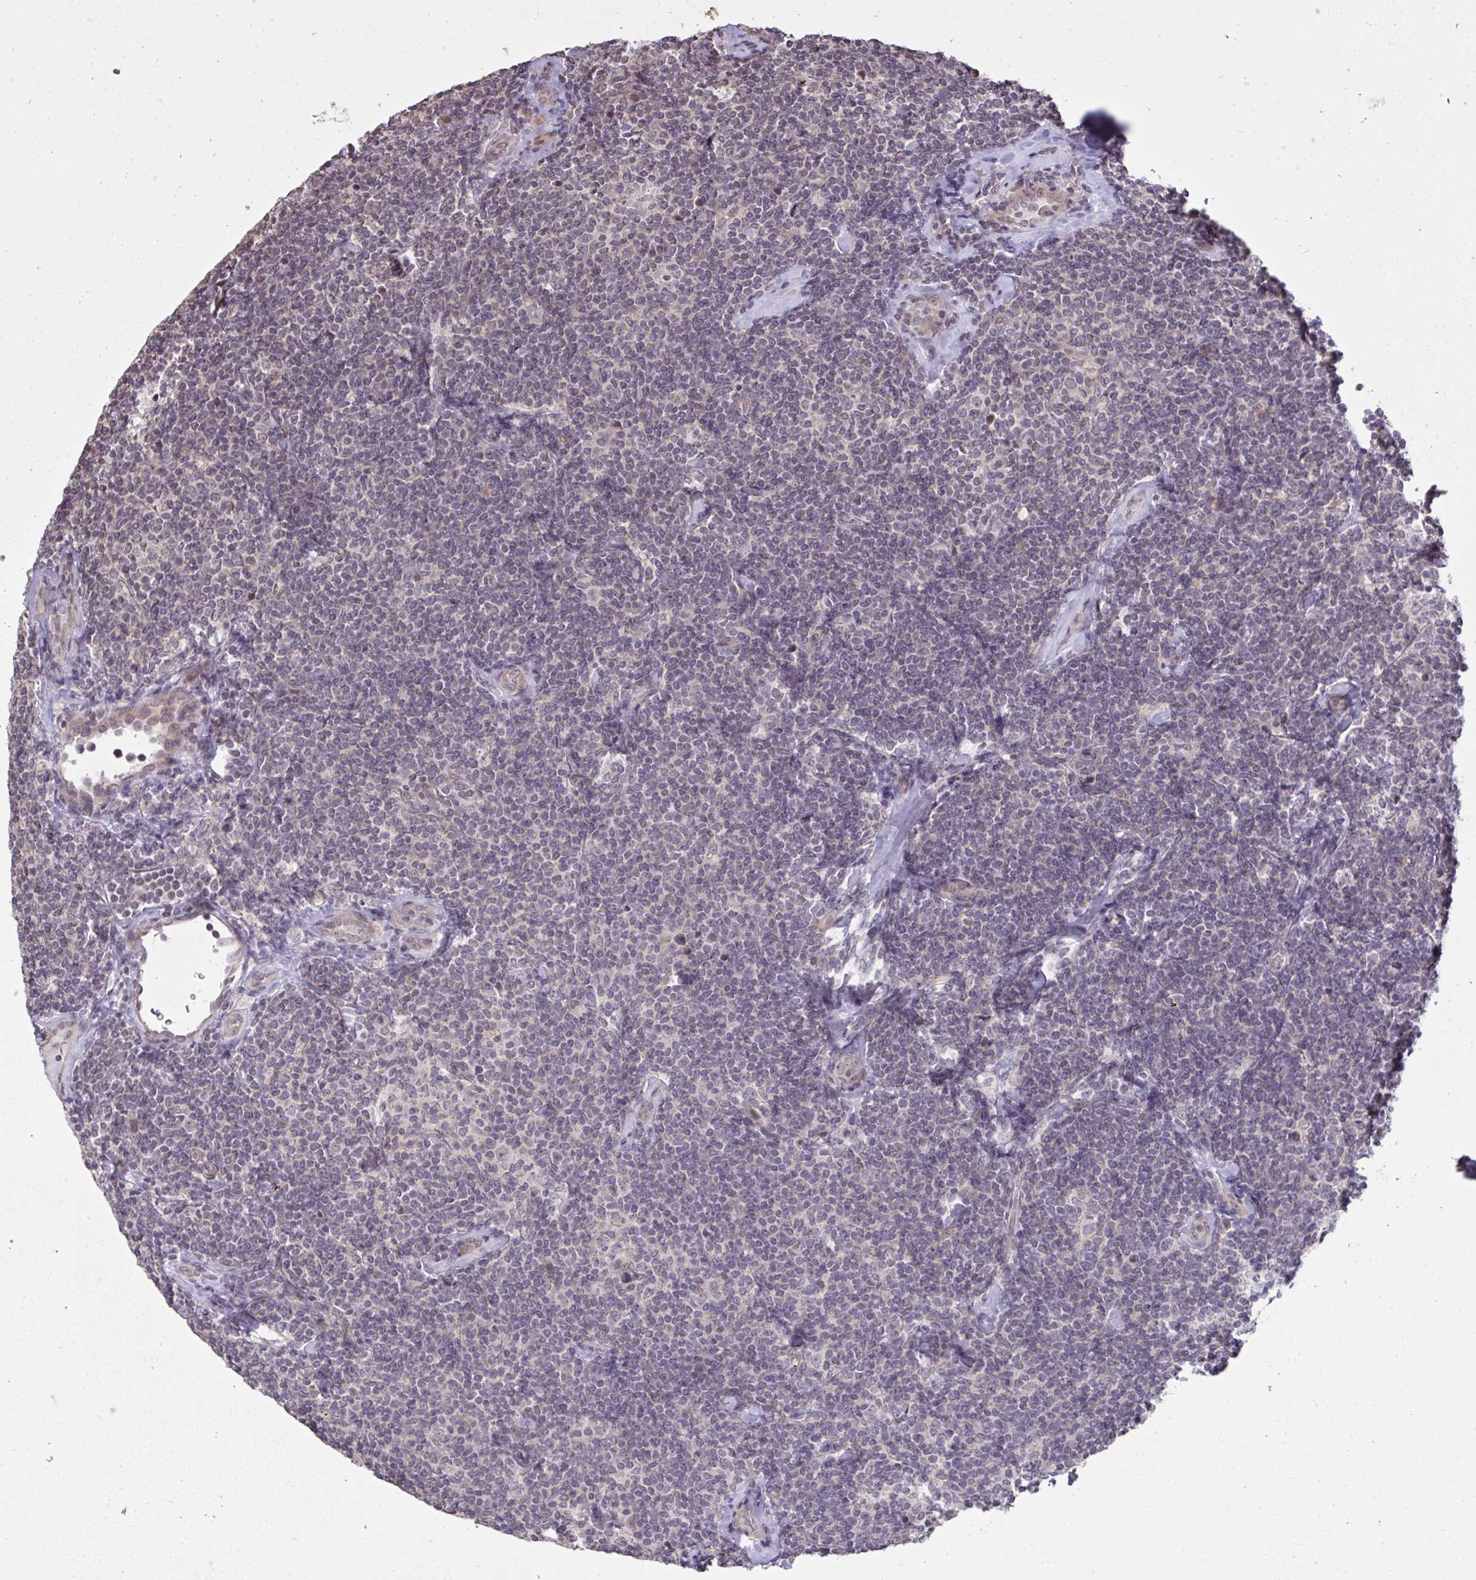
{"staining": {"intensity": "negative", "quantity": "none", "location": "none"}, "tissue": "lymphoma", "cell_type": "Tumor cells", "image_type": "cancer", "snomed": [{"axis": "morphology", "description": "Malignant lymphoma, non-Hodgkin's type, Low grade"}, {"axis": "topography", "description": "Lymph node"}], "caption": "The micrograph demonstrates no significant expression in tumor cells of lymphoma.", "gene": "CYP20A1", "patient": {"sex": "female", "age": 56}}